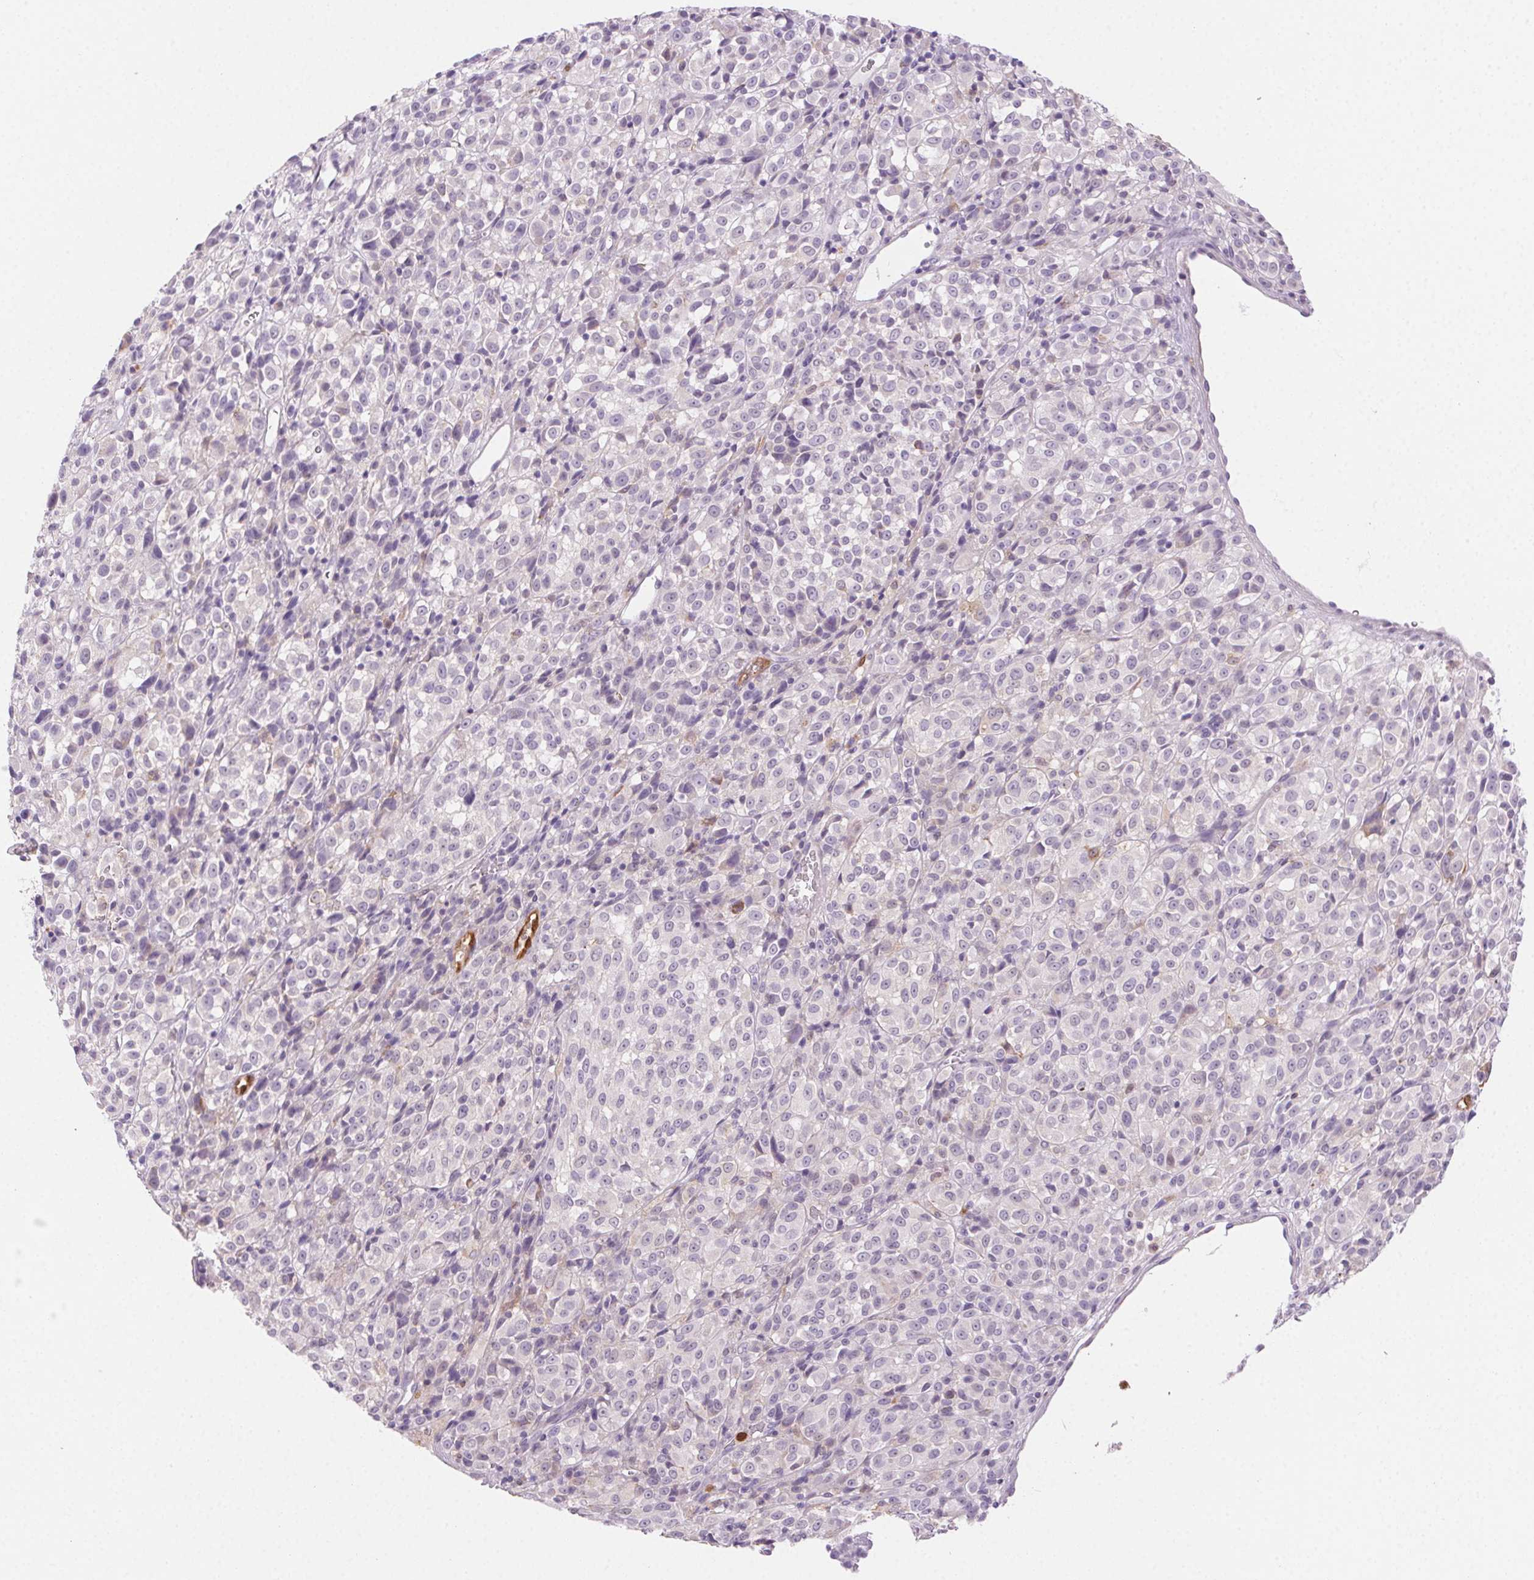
{"staining": {"intensity": "negative", "quantity": "none", "location": "none"}, "tissue": "melanoma", "cell_type": "Tumor cells", "image_type": "cancer", "snomed": [{"axis": "morphology", "description": "Malignant melanoma, Metastatic site"}, {"axis": "topography", "description": "Brain"}], "caption": "Immunohistochemistry histopathology image of neoplastic tissue: human melanoma stained with DAB (3,3'-diaminobenzidine) reveals no significant protein staining in tumor cells. (IHC, brightfield microscopy, high magnification).", "gene": "TMEM45A", "patient": {"sex": "female", "age": 56}}